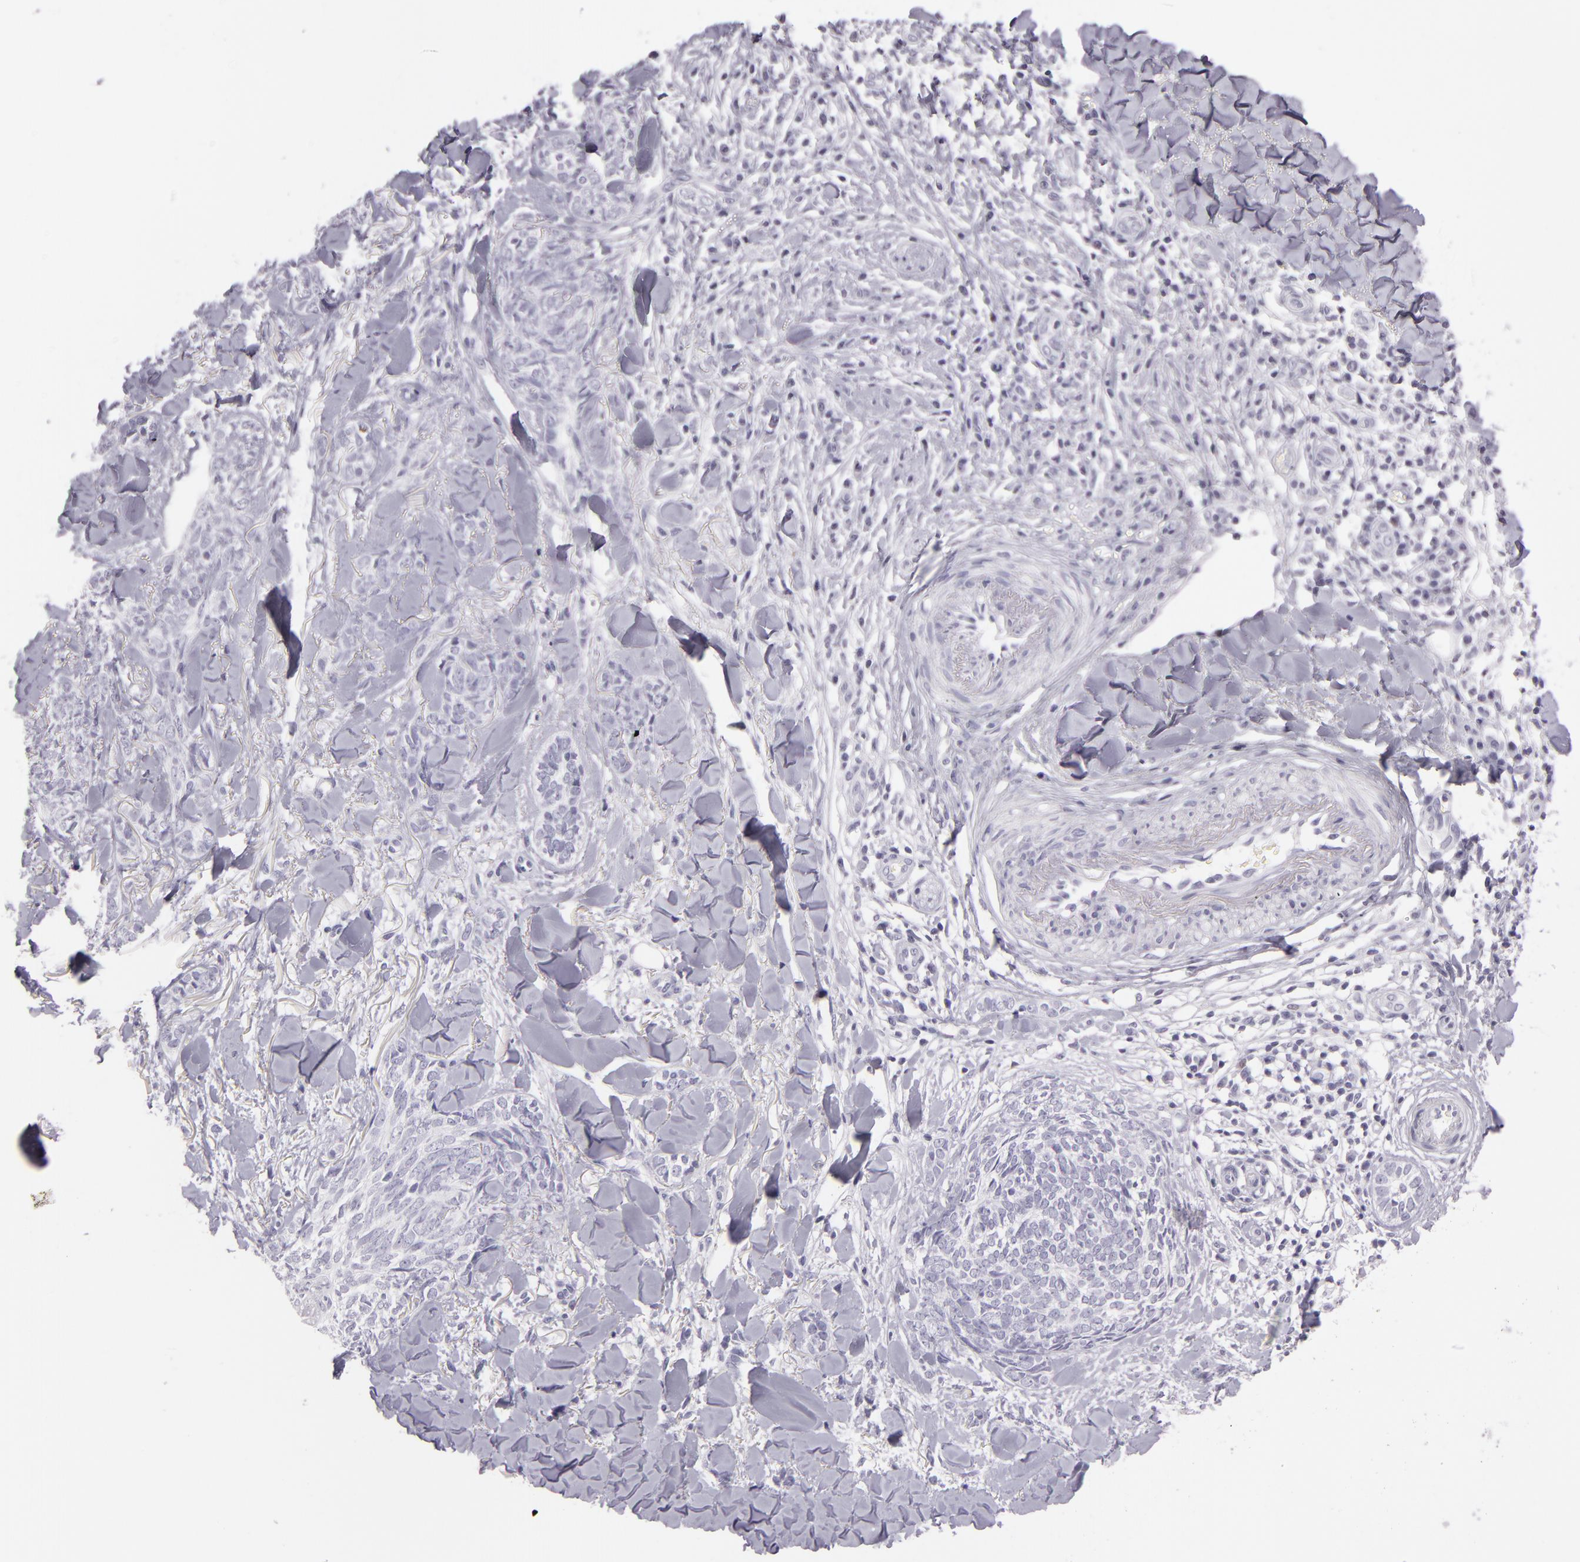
{"staining": {"intensity": "negative", "quantity": "none", "location": "none"}, "tissue": "skin cancer", "cell_type": "Tumor cells", "image_type": "cancer", "snomed": [{"axis": "morphology", "description": "Basal cell carcinoma"}, {"axis": "topography", "description": "Skin"}], "caption": "This is an immunohistochemistry (IHC) image of human basal cell carcinoma (skin). There is no positivity in tumor cells.", "gene": "MCM3", "patient": {"sex": "female", "age": 81}}